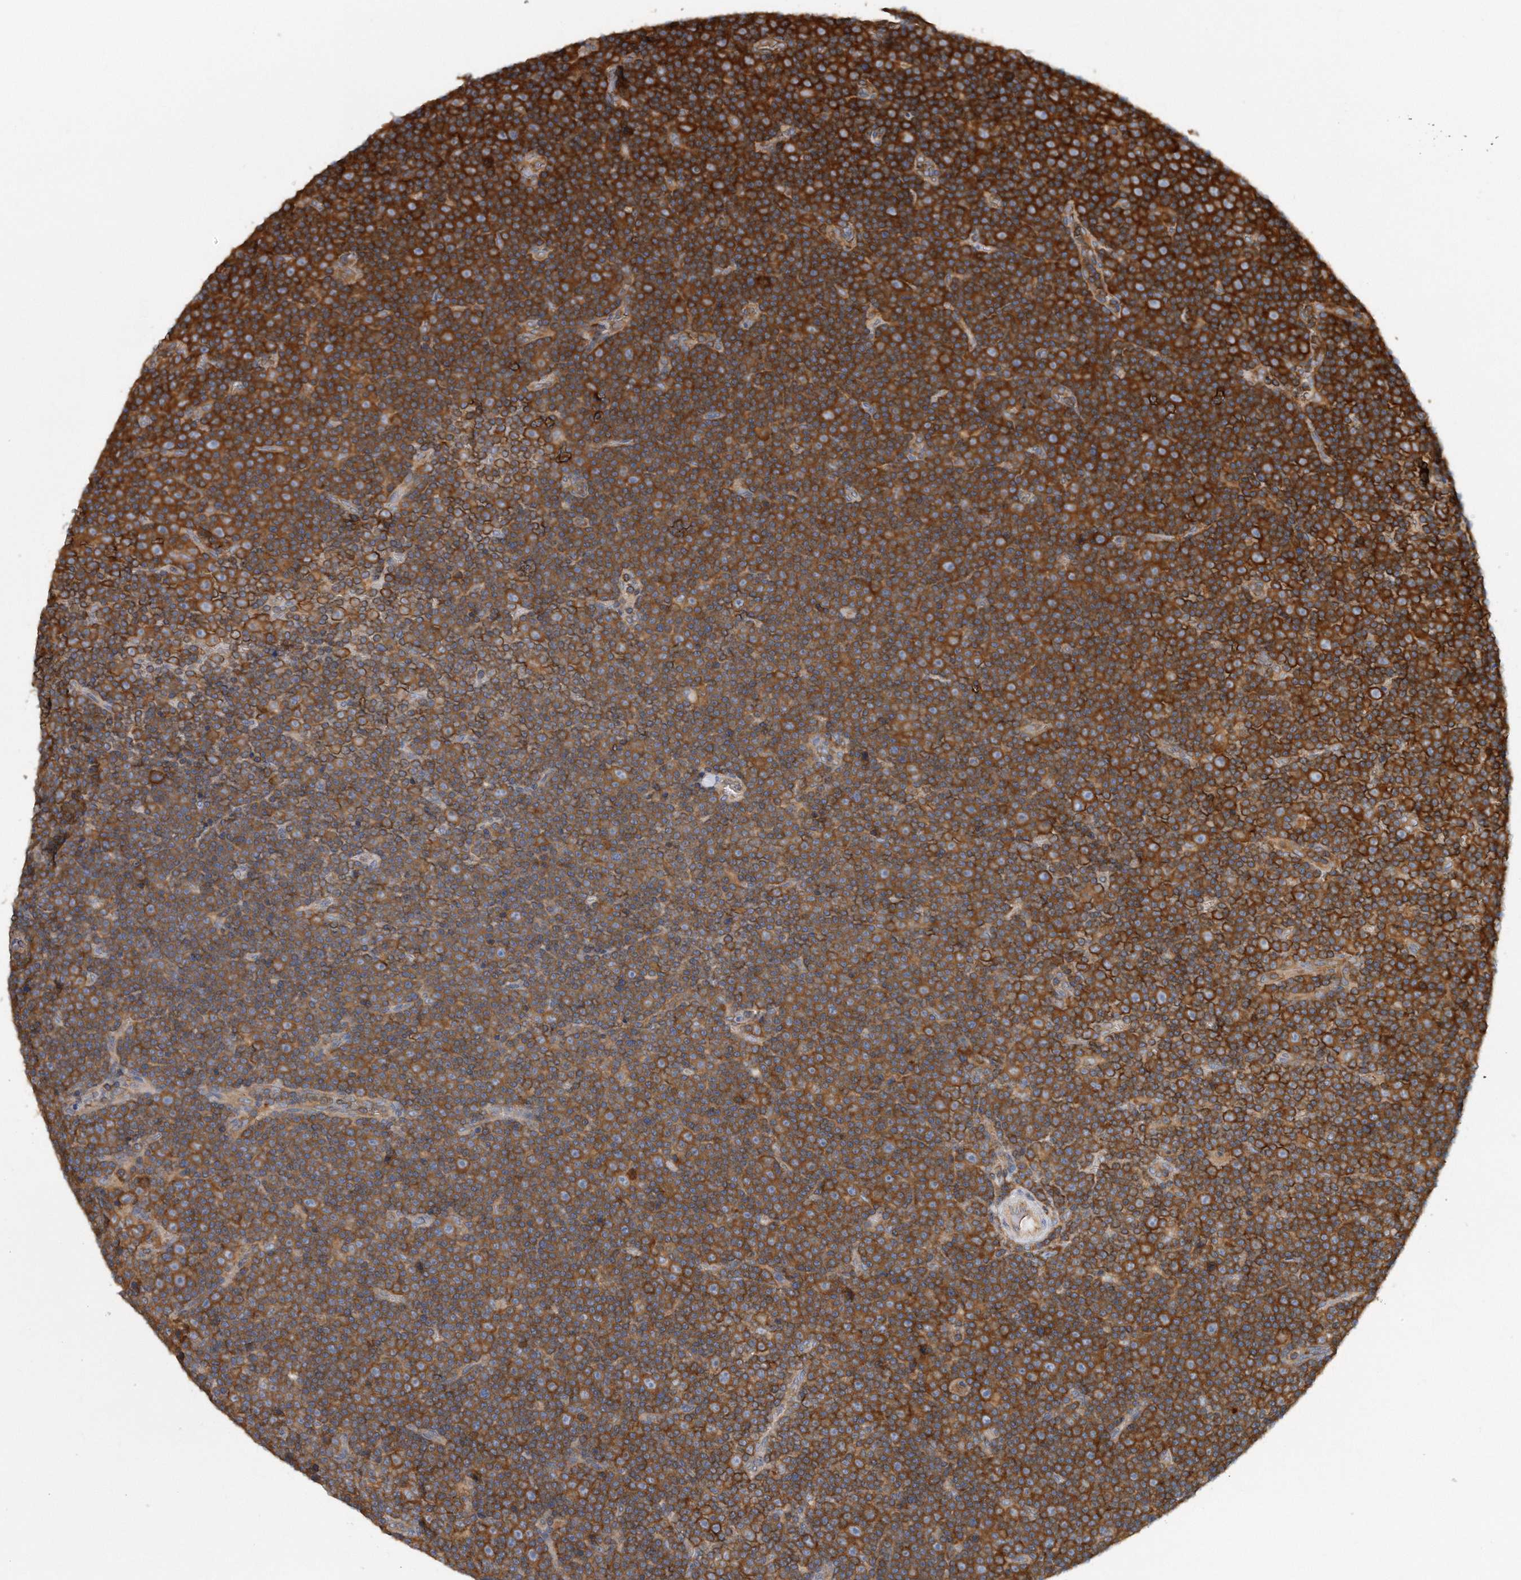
{"staining": {"intensity": "strong", "quantity": "25%-75%", "location": "cytoplasmic/membranous"}, "tissue": "lymphoma", "cell_type": "Tumor cells", "image_type": "cancer", "snomed": [{"axis": "morphology", "description": "Malignant lymphoma, non-Hodgkin's type, Low grade"}, {"axis": "topography", "description": "Lymph node"}], "caption": "Immunohistochemical staining of human low-grade malignant lymphoma, non-Hodgkin's type displays high levels of strong cytoplasmic/membranous staining in approximately 25%-75% of tumor cells. Using DAB (3,3'-diaminobenzidine) (brown) and hematoxylin (blue) stains, captured at high magnification using brightfield microscopy.", "gene": "EIF3I", "patient": {"sex": "female", "age": 67}}